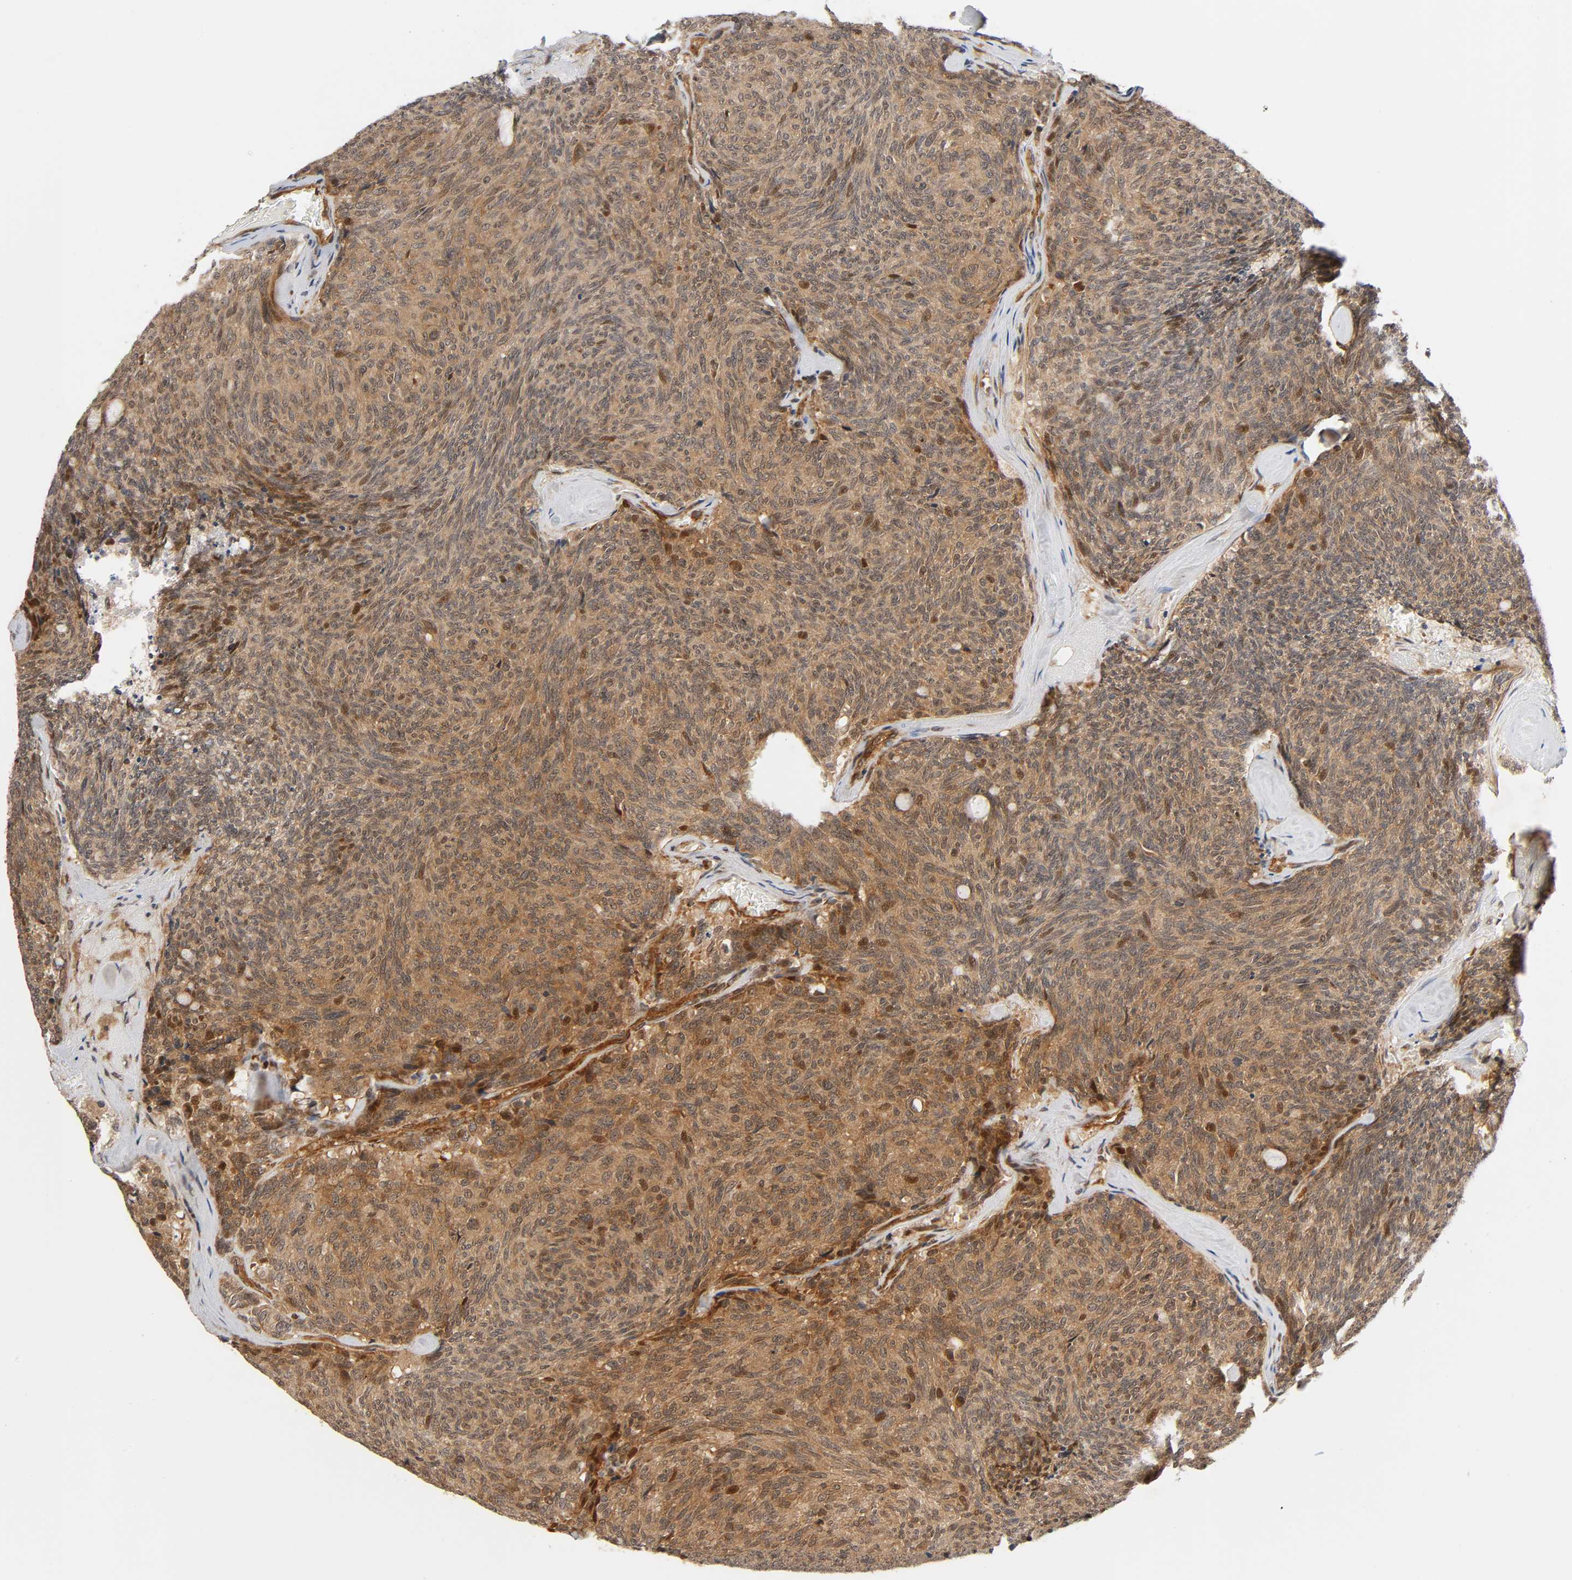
{"staining": {"intensity": "moderate", "quantity": ">75%", "location": "cytoplasmic/membranous,nuclear"}, "tissue": "carcinoid", "cell_type": "Tumor cells", "image_type": "cancer", "snomed": [{"axis": "morphology", "description": "Carcinoid, malignant, NOS"}, {"axis": "topography", "description": "Pancreas"}], "caption": "Protein staining displays moderate cytoplasmic/membranous and nuclear expression in about >75% of tumor cells in malignant carcinoid. (Stains: DAB (3,3'-diaminobenzidine) in brown, nuclei in blue, Microscopy: brightfield microscopy at high magnification).", "gene": "IQCJ-SCHIP1", "patient": {"sex": "female", "age": 54}}